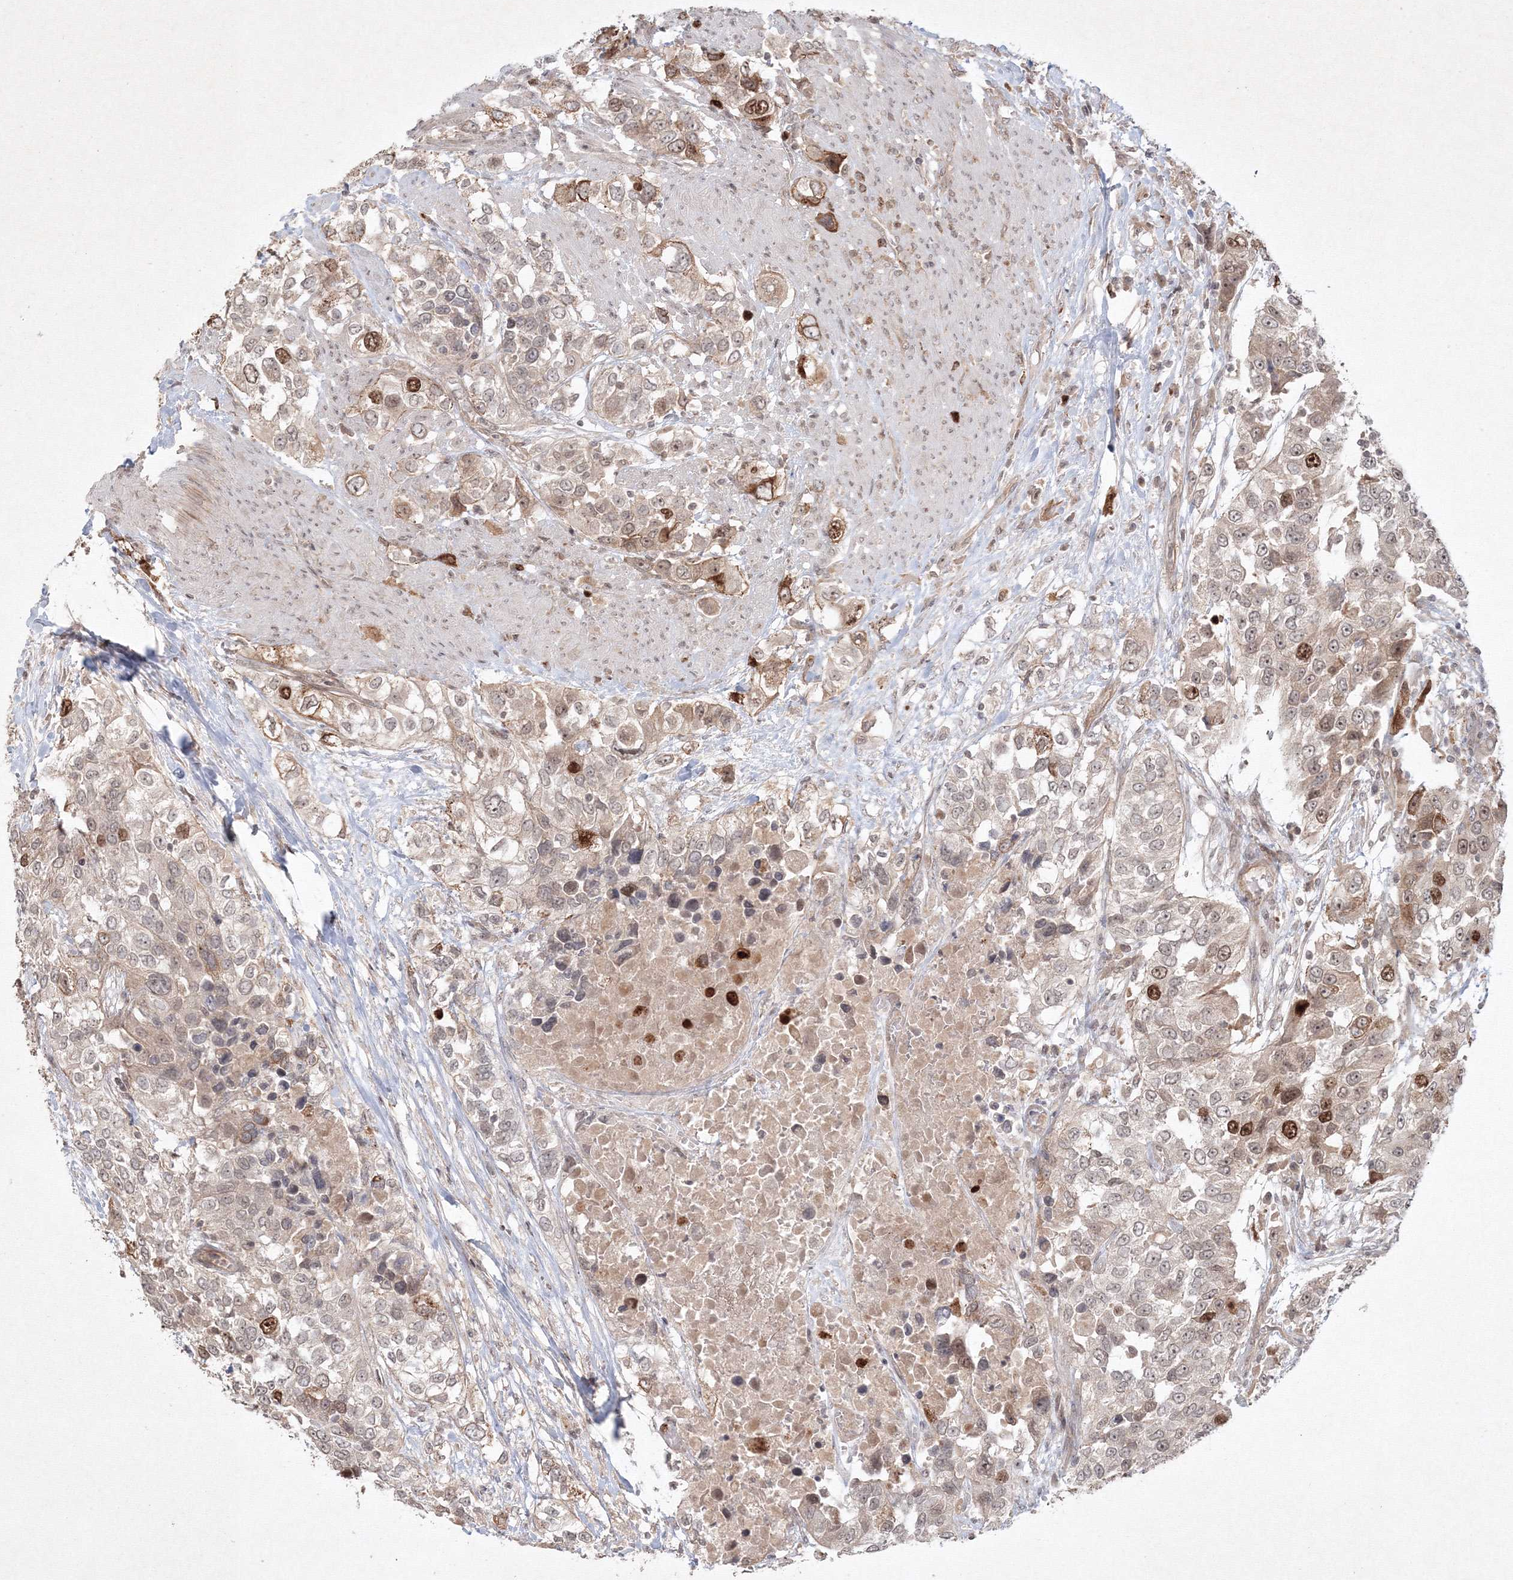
{"staining": {"intensity": "moderate", "quantity": "25%-75%", "location": "cytoplasmic/membranous,nuclear"}, "tissue": "urothelial cancer", "cell_type": "Tumor cells", "image_type": "cancer", "snomed": [{"axis": "morphology", "description": "Urothelial carcinoma, High grade"}, {"axis": "topography", "description": "Urinary bladder"}], "caption": "Immunohistochemical staining of human urothelial carcinoma (high-grade) demonstrates medium levels of moderate cytoplasmic/membranous and nuclear protein expression in approximately 25%-75% of tumor cells.", "gene": "KIF20A", "patient": {"sex": "female", "age": 80}}